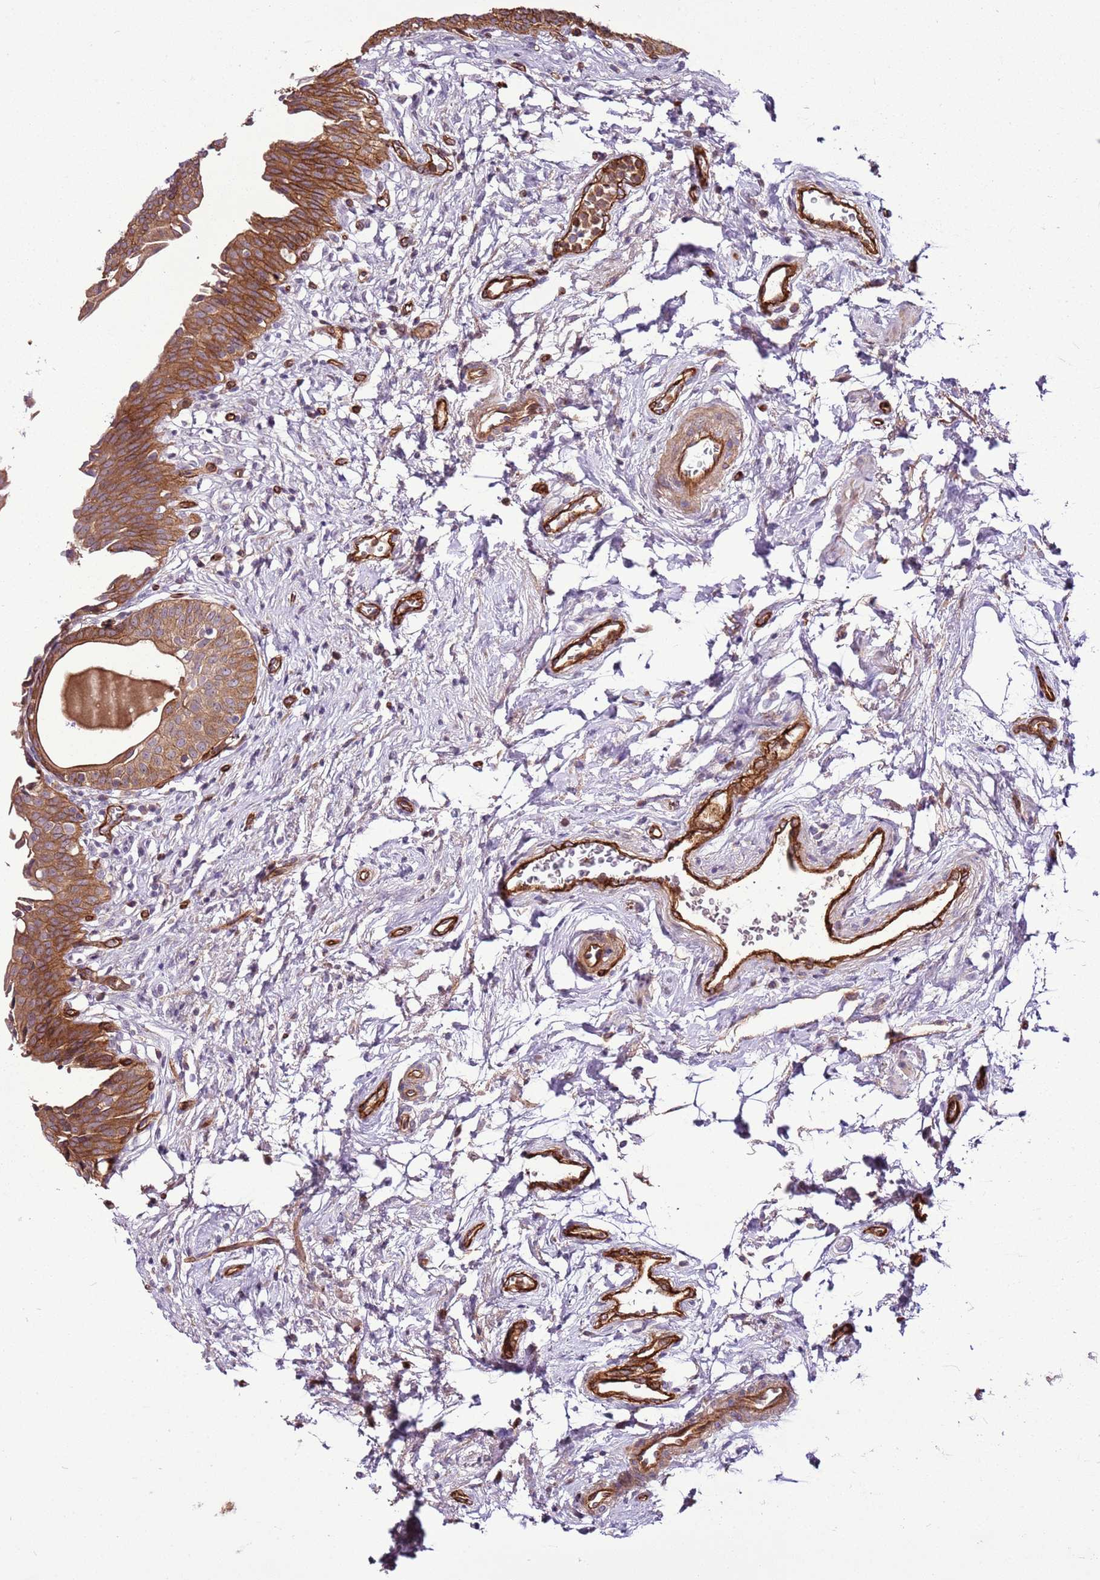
{"staining": {"intensity": "strong", "quantity": ">75%", "location": "cytoplasmic/membranous"}, "tissue": "urinary bladder", "cell_type": "Urothelial cells", "image_type": "normal", "snomed": [{"axis": "morphology", "description": "Normal tissue, NOS"}, {"axis": "topography", "description": "Urinary bladder"}], "caption": "The micrograph demonstrates immunohistochemical staining of benign urinary bladder. There is strong cytoplasmic/membranous staining is present in approximately >75% of urothelial cells.", "gene": "ZNF827", "patient": {"sex": "male", "age": 83}}